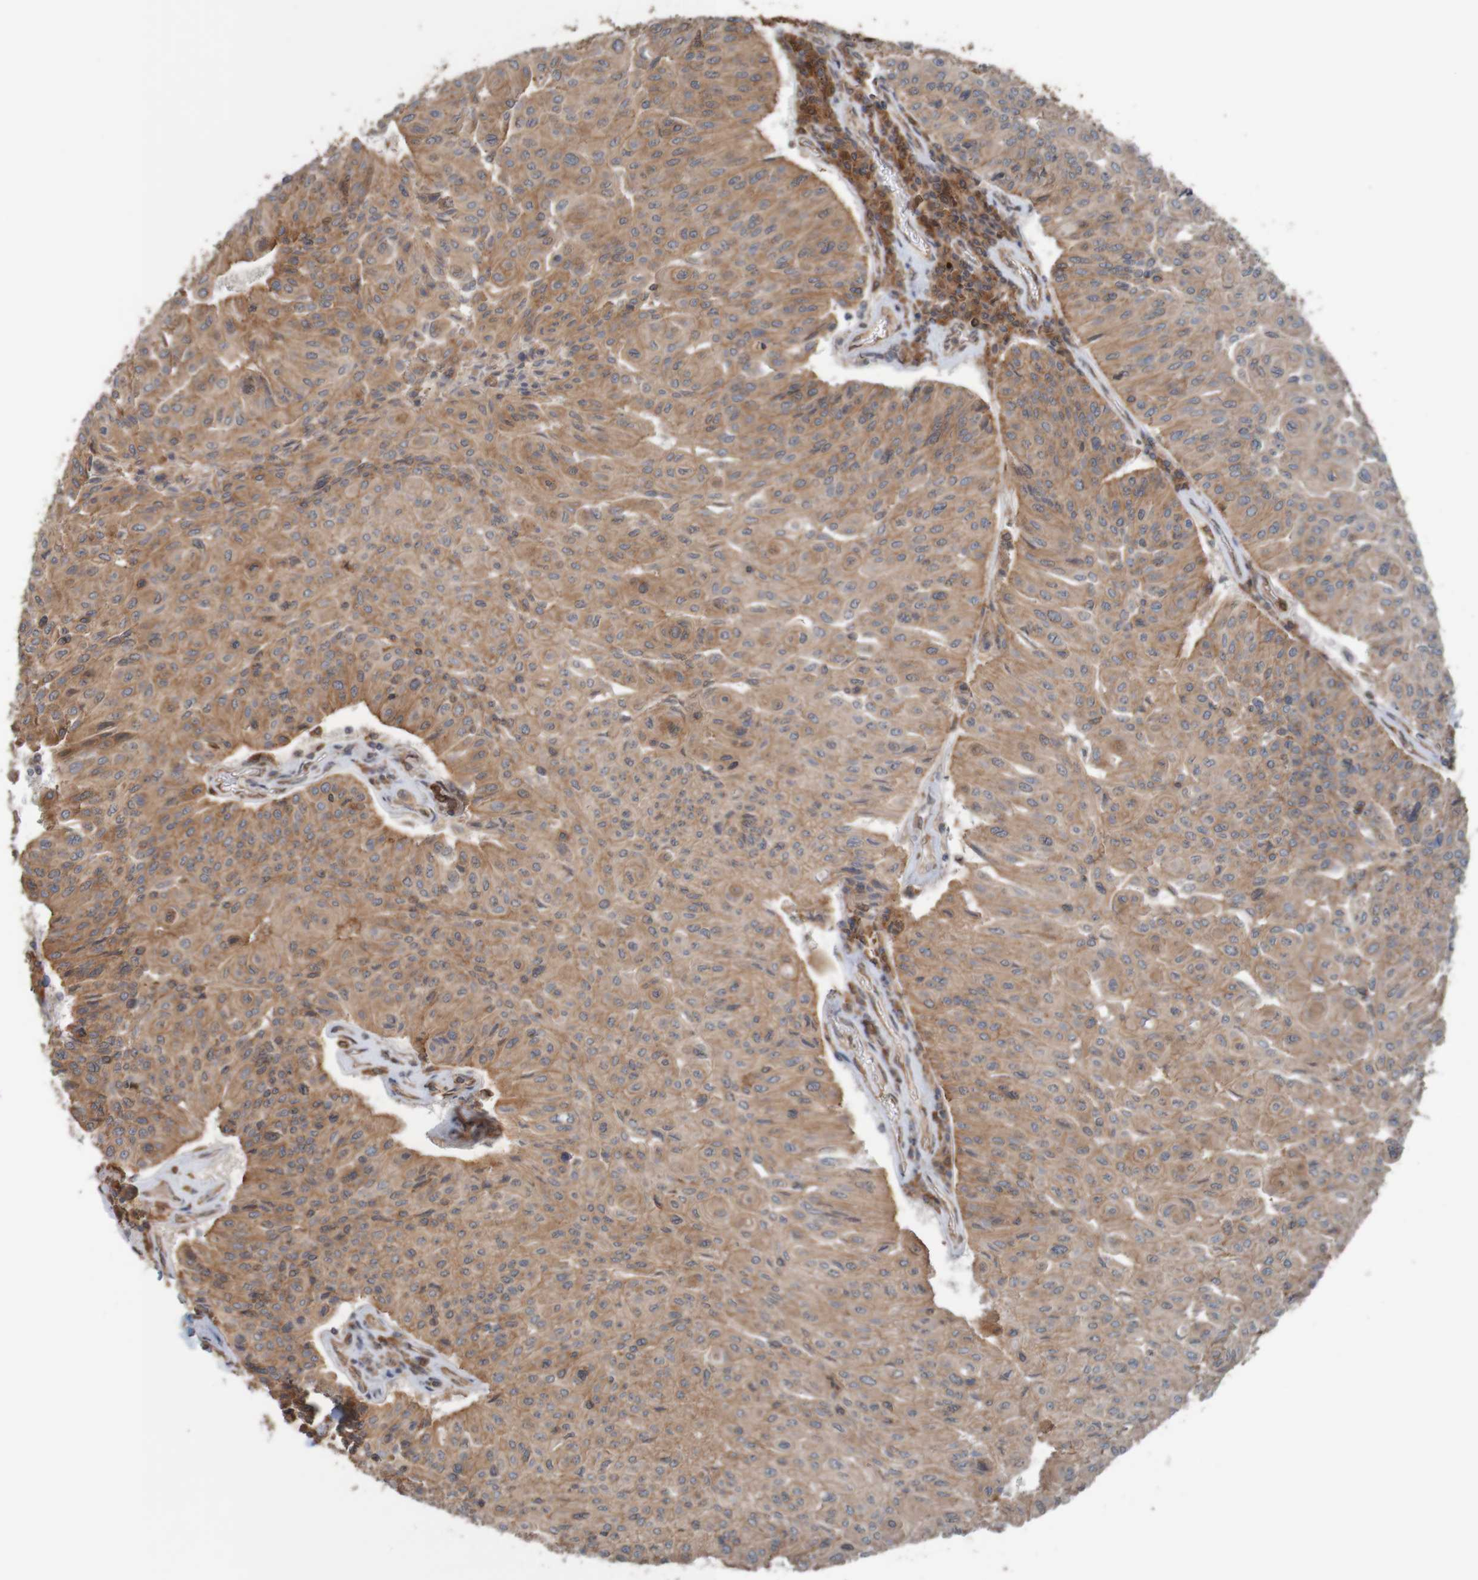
{"staining": {"intensity": "weak", "quantity": ">75%", "location": "cytoplasmic/membranous"}, "tissue": "urothelial cancer", "cell_type": "Tumor cells", "image_type": "cancer", "snomed": [{"axis": "morphology", "description": "Urothelial carcinoma, High grade"}, {"axis": "topography", "description": "Urinary bladder"}], "caption": "The photomicrograph reveals staining of urothelial cancer, revealing weak cytoplasmic/membranous protein expression (brown color) within tumor cells.", "gene": "ARHGEF11", "patient": {"sex": "male", "age": 66}}